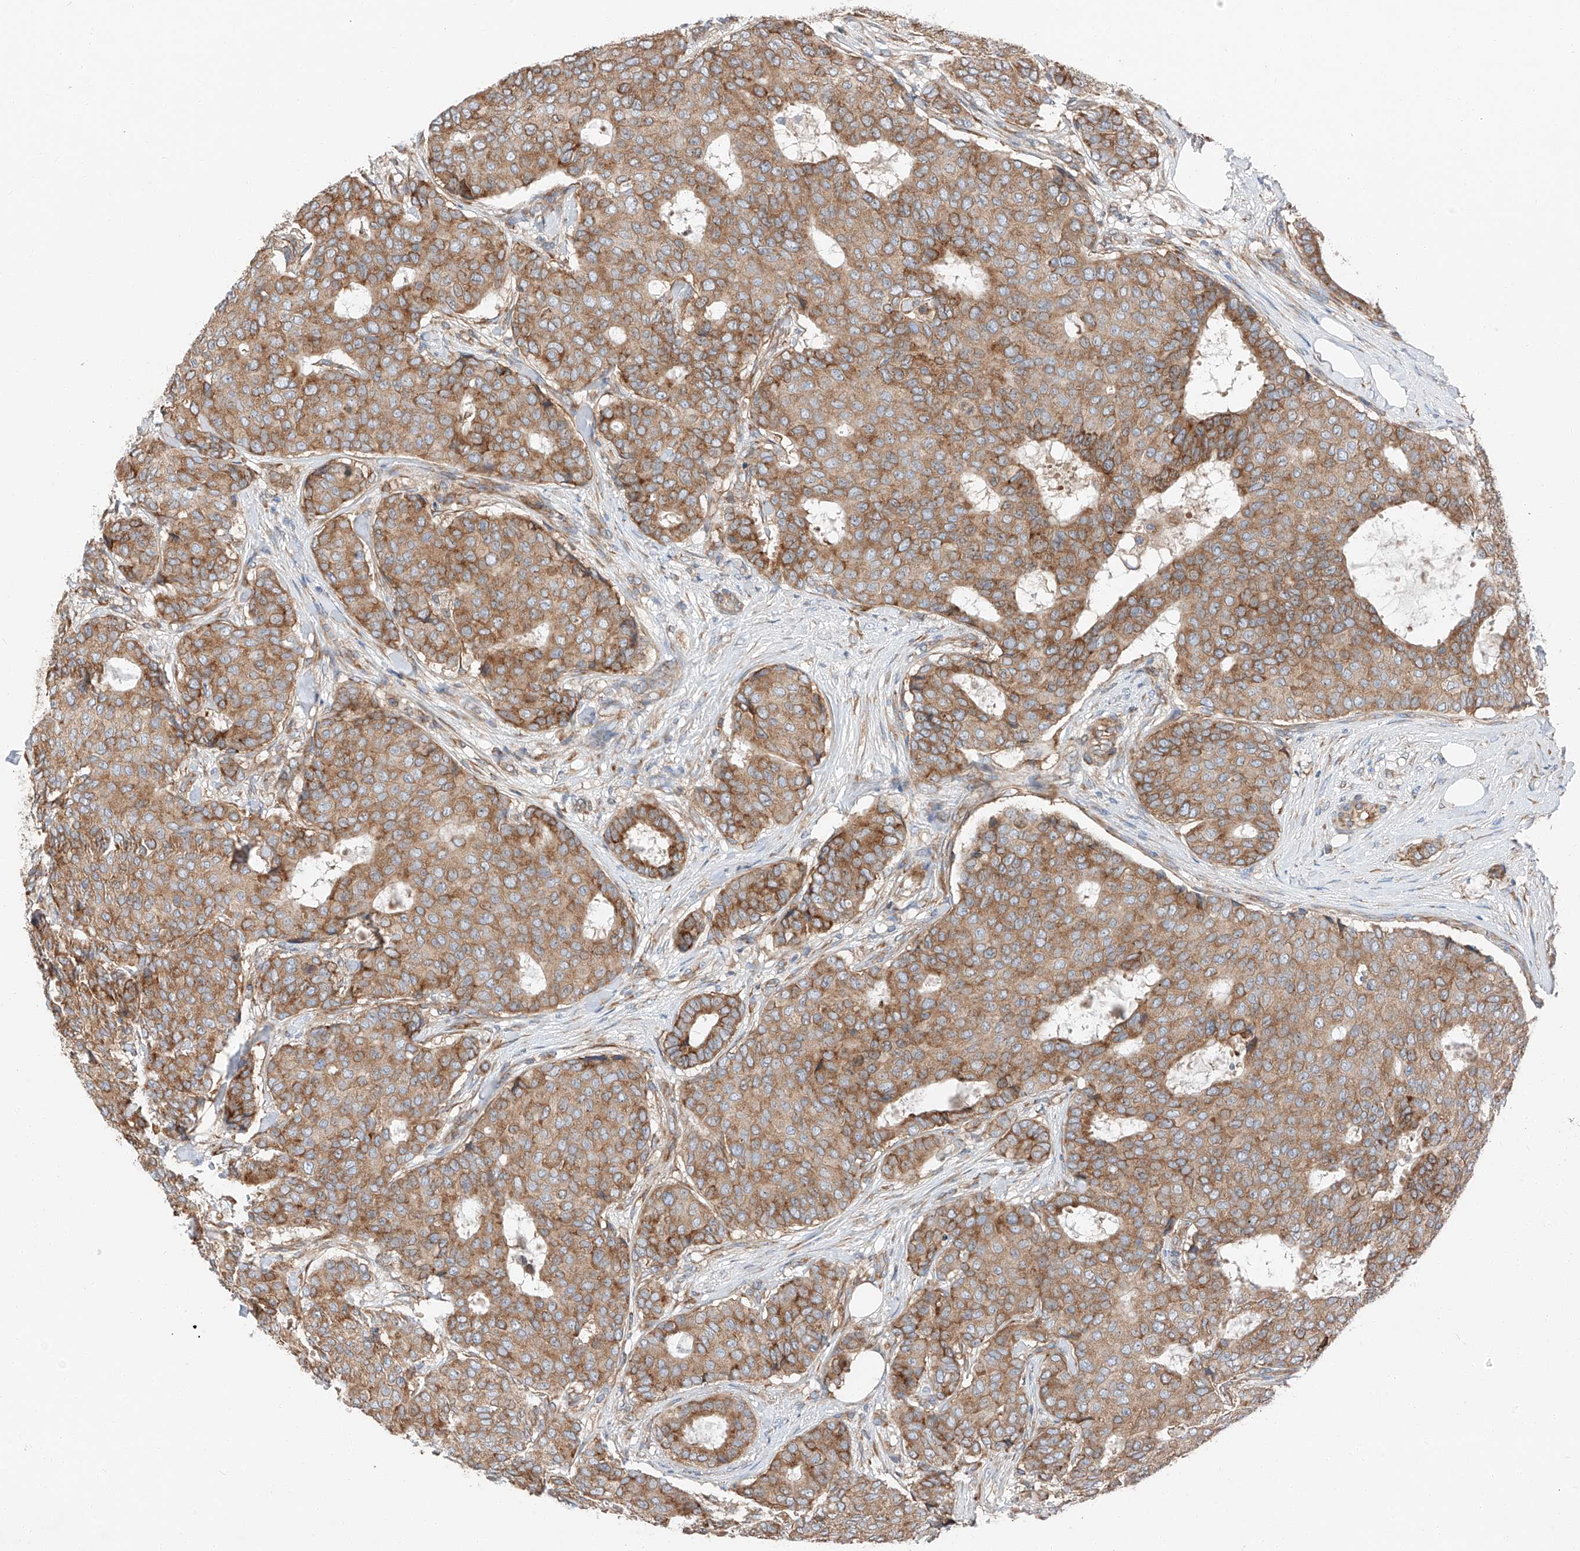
{"staining": {"intensity": "strong", "quantity": ">75%", "location": "cytoplasmic/membranous"}, "tissue": "breast cancer", "cell_type": "Tumor cells", "image_type": "cancer", "snomed": [{"axis": "morphology", "description": "Duct carcinoma"}, {"axis": "topography", "description": "Breast"}], "caption": "Protein expression analysis of human breast cancer (intraductal carcinoma) reveals strong cytoplasmic/membranous staining in approximately >75% of tumor cells. The staining was performed using DAB to visualize the protein expression in brown, while the nuclei were stained in blue with hematoxylin (Magnification: 20x).", "gene": "ZC3H15", "patient": {"sex": "female", "age": 75}}